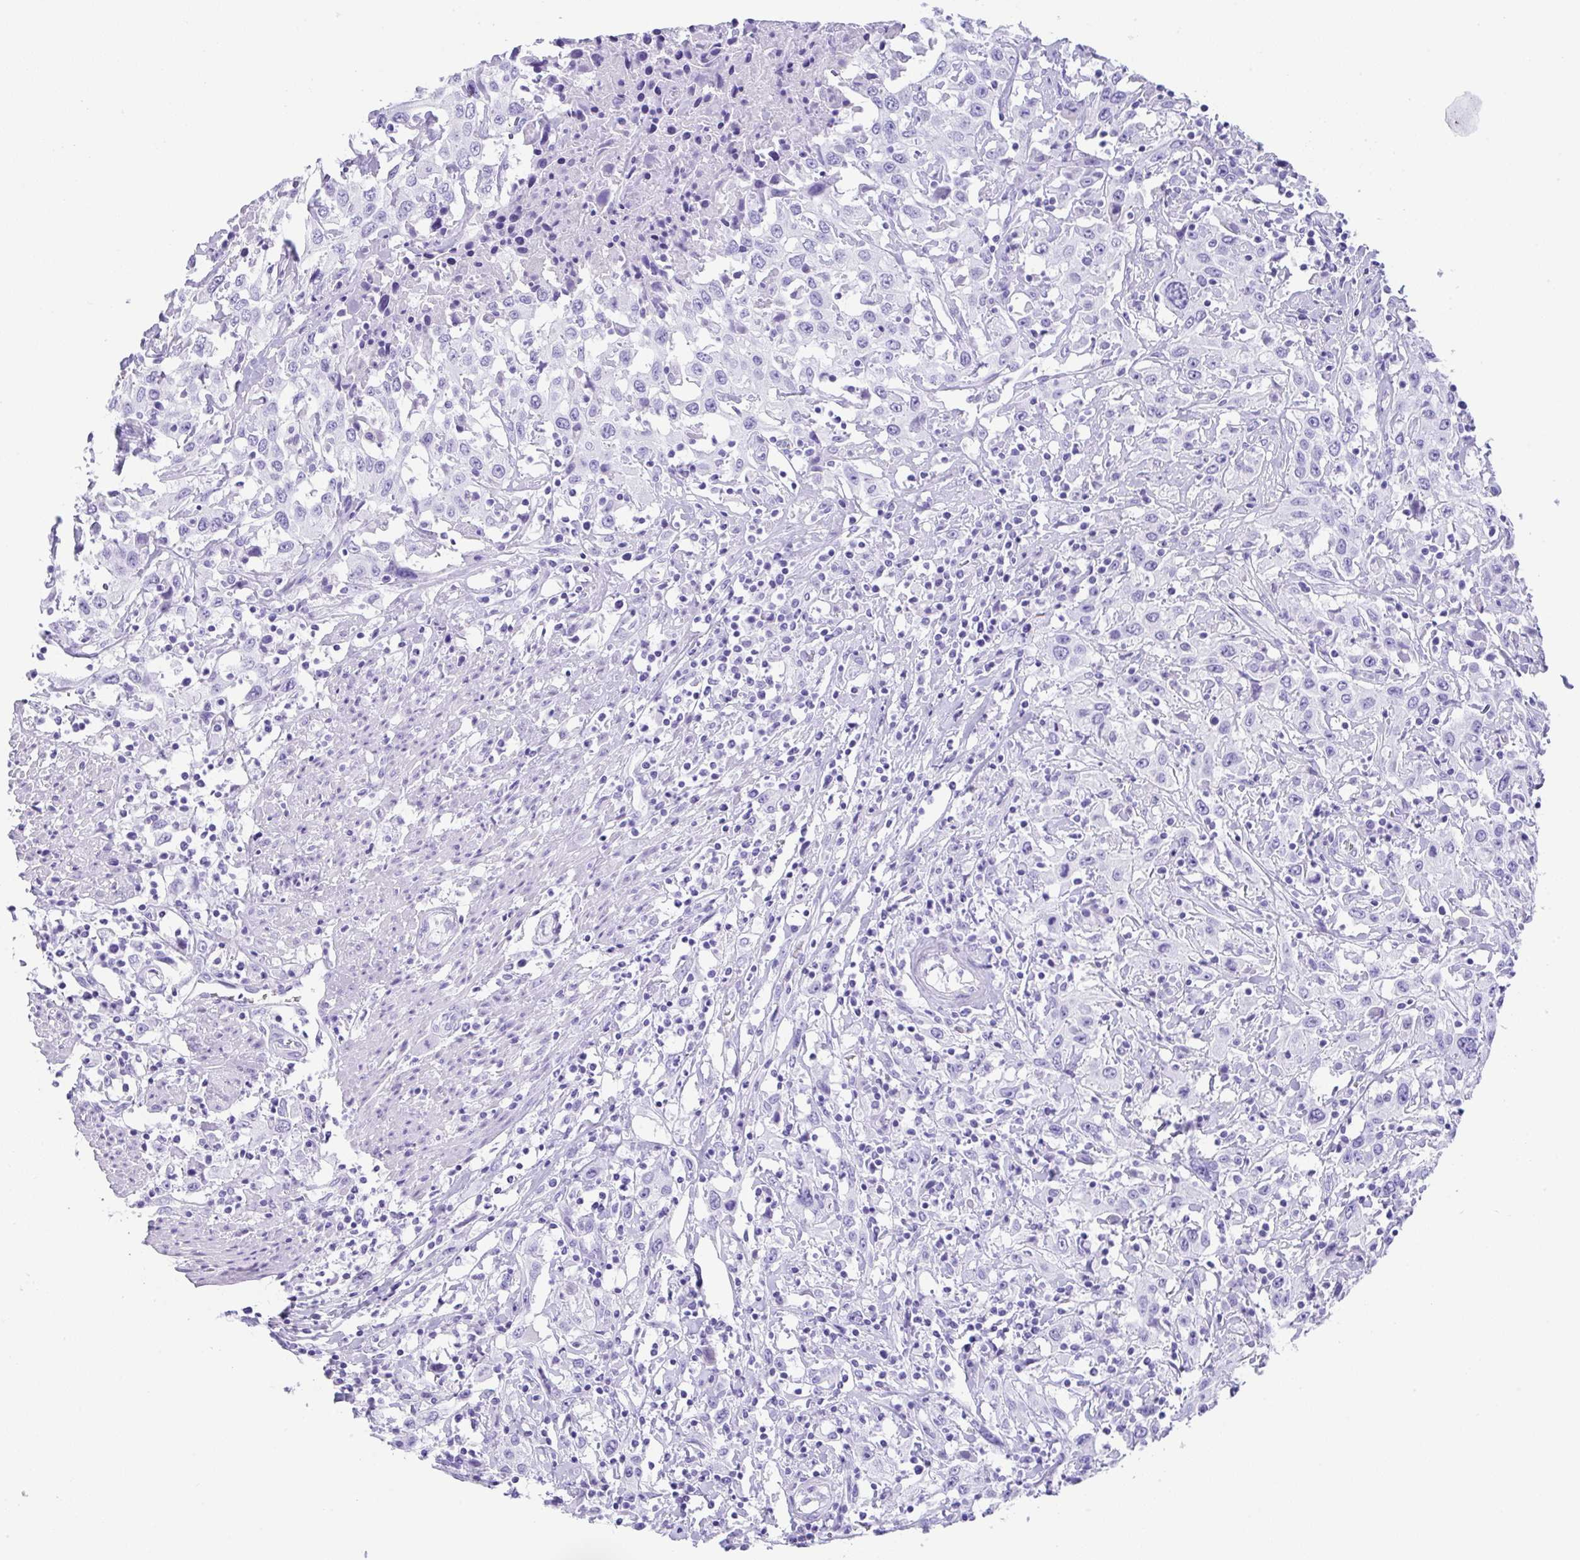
{"staining": {"intensity": "negative", "quantity": "none", "location": "none"}, "tissue": "urothelial cancer", "cell_type": "Tumor cells", "image_type": "cancer", "snomed": [{"axis": "morphology", "description": "Urothelial carcinoma, High grade"}, {"axis": "topography", "description": "Urinary bladder"}], "caption": "Tumor cells are negative for protein expression in human urothelial cancer.", "gene": "CPA1", "patient": {"sex": "male", "age": 61}}